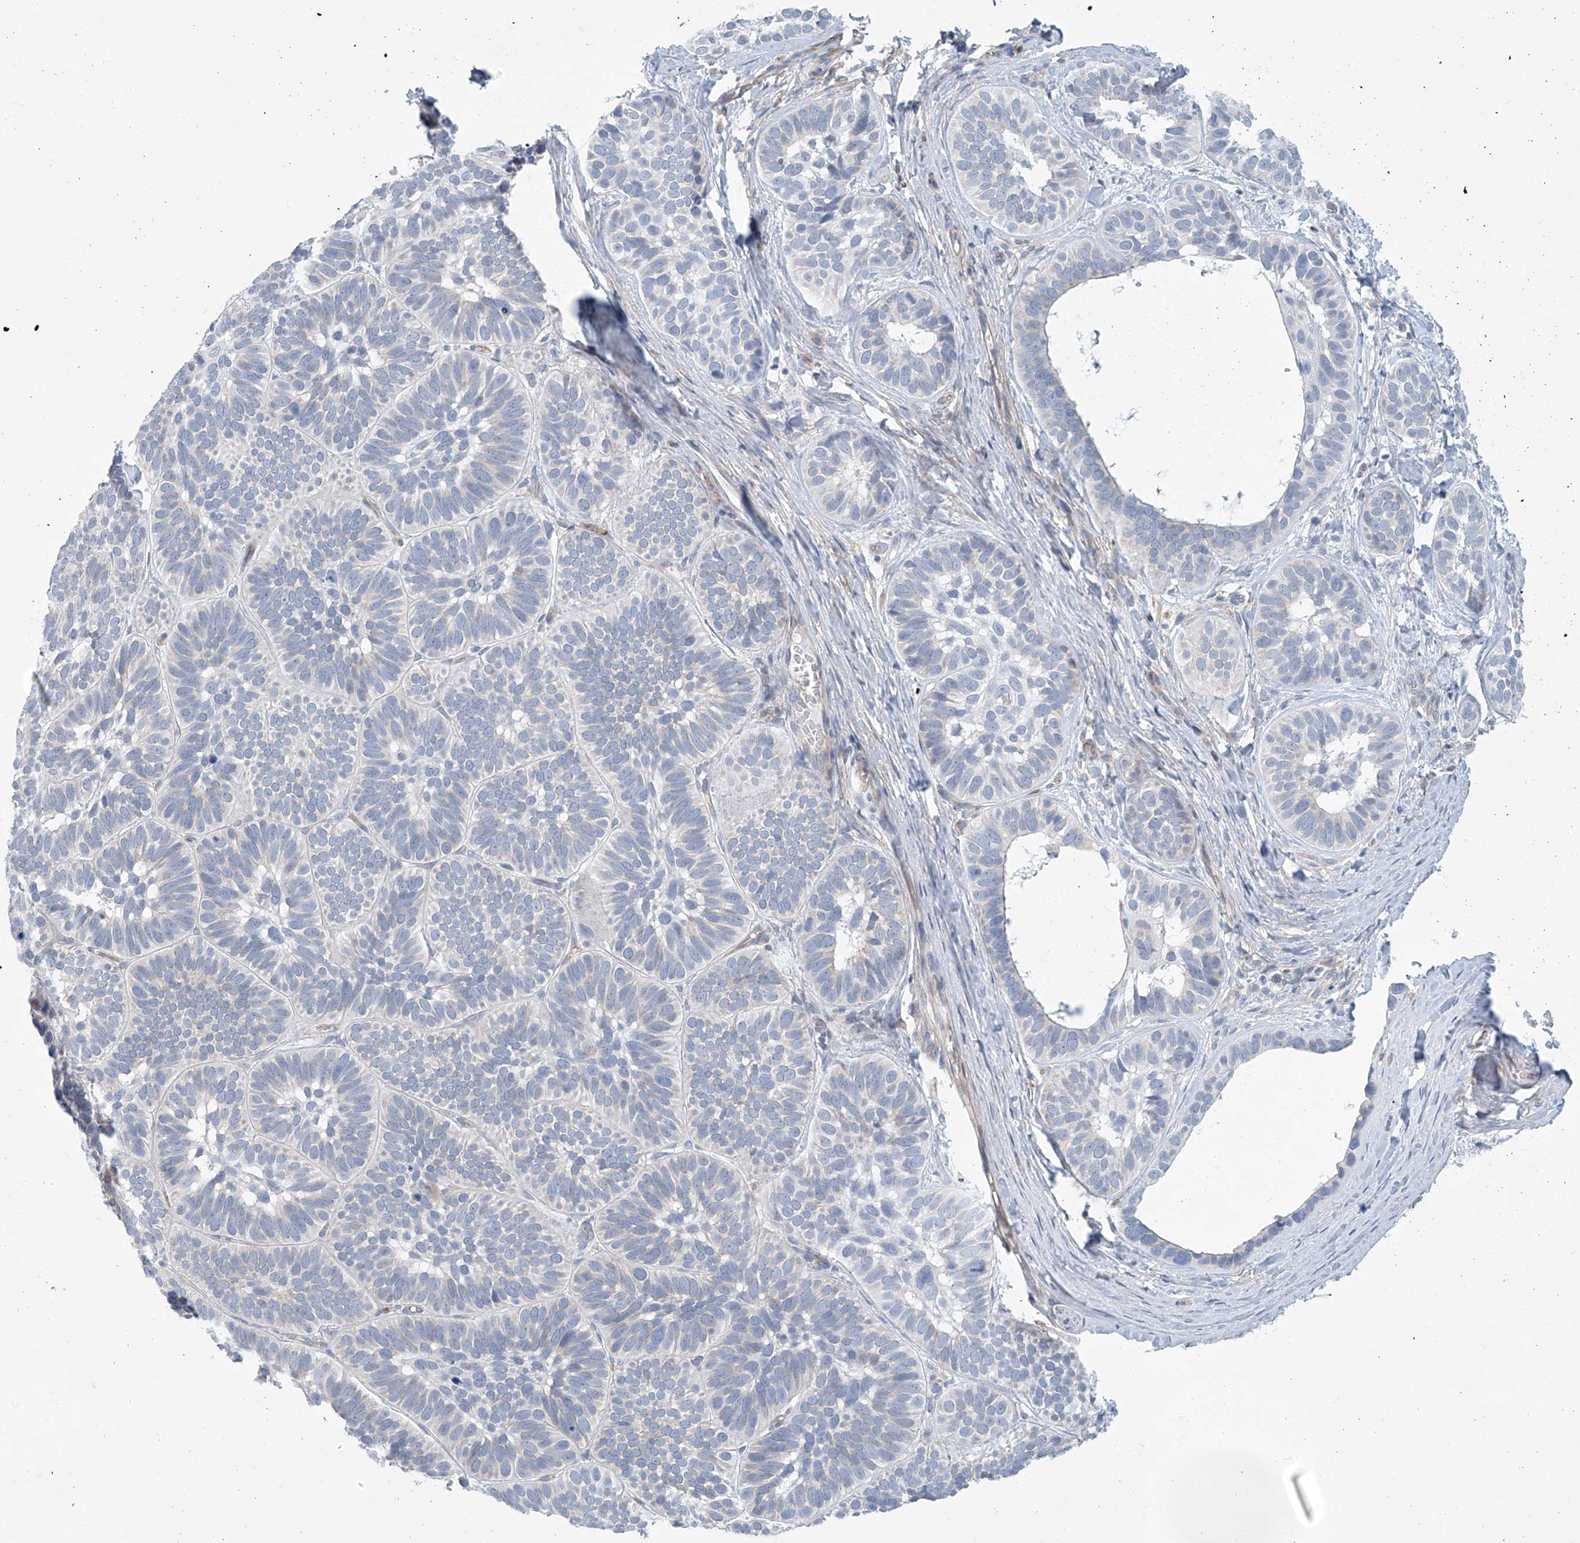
{"staining": {"intensity": "negative", "quantity": "none", "location": "none"}, "tissue": "skin cancer", "cell_type": "Tumor cells", "image_type": "cancer", "snomed": [{"axis": "morphology", "description": "Basal cell carcinoma"}, {"axis": "topography", "description": "Skin"}], "caption": "The photomicrograph reveals no significant expression in tumor cells of skin basal cell carcinoma.", "gene": "ABHD13", "patient": {"sex": "male", "age": 62}}